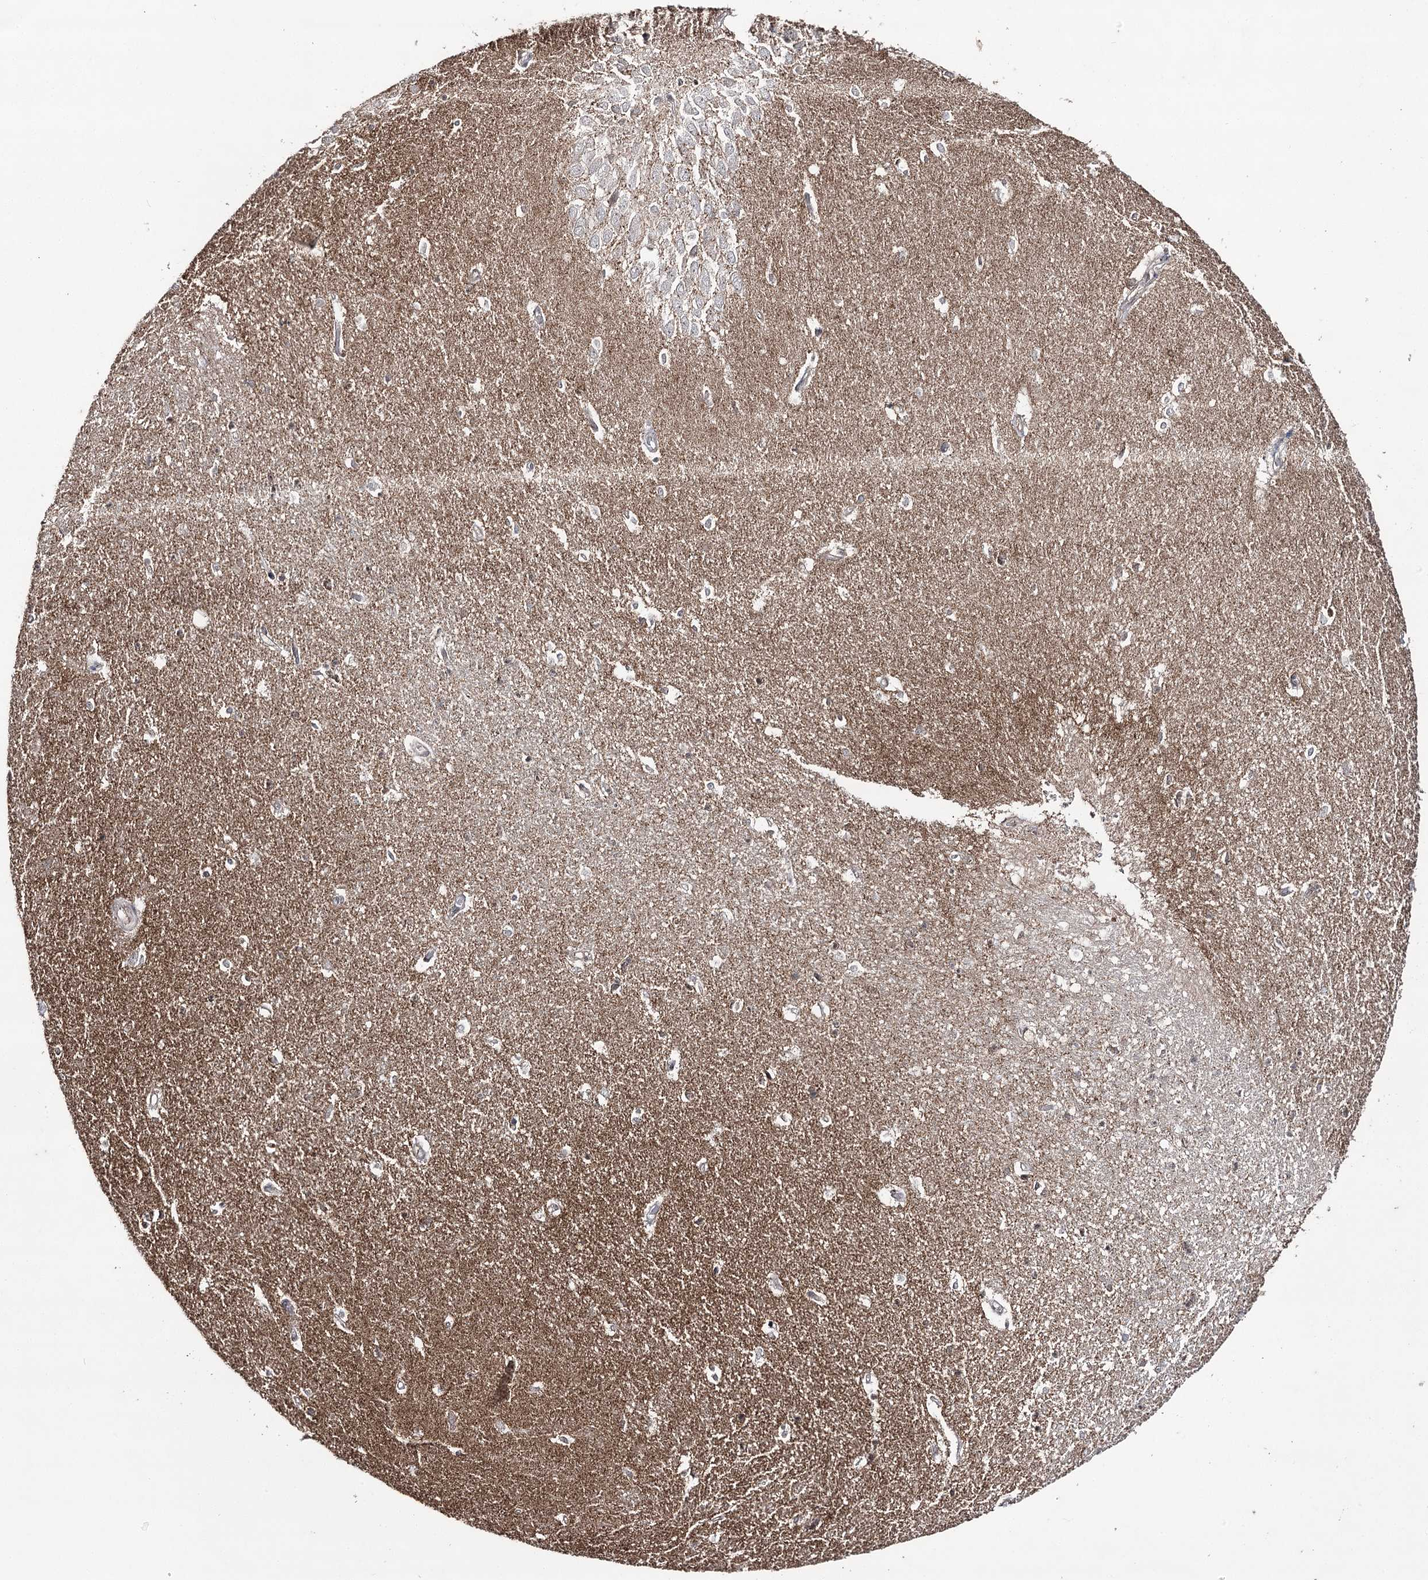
{"staining": {"intensity": "weak", "quantity": "25%-75%", "location": "cytoplasmic/membranous"}, "tissue": "hippocampus", "cell_type": "Glial cells", "image_type": "normal", "snomed": [{"axis": "morphology", "description": "Normal tissue, NOS"}, {"axis": "topography", "description": "Hippocampus"}], "caption": "Weak cytoplasmic/membranous protein expression is identified in about 25%-75% of glial cells in hippocampus.", "gene": "SYNGR3", "patient": {"sex": "female", "age": 64}}